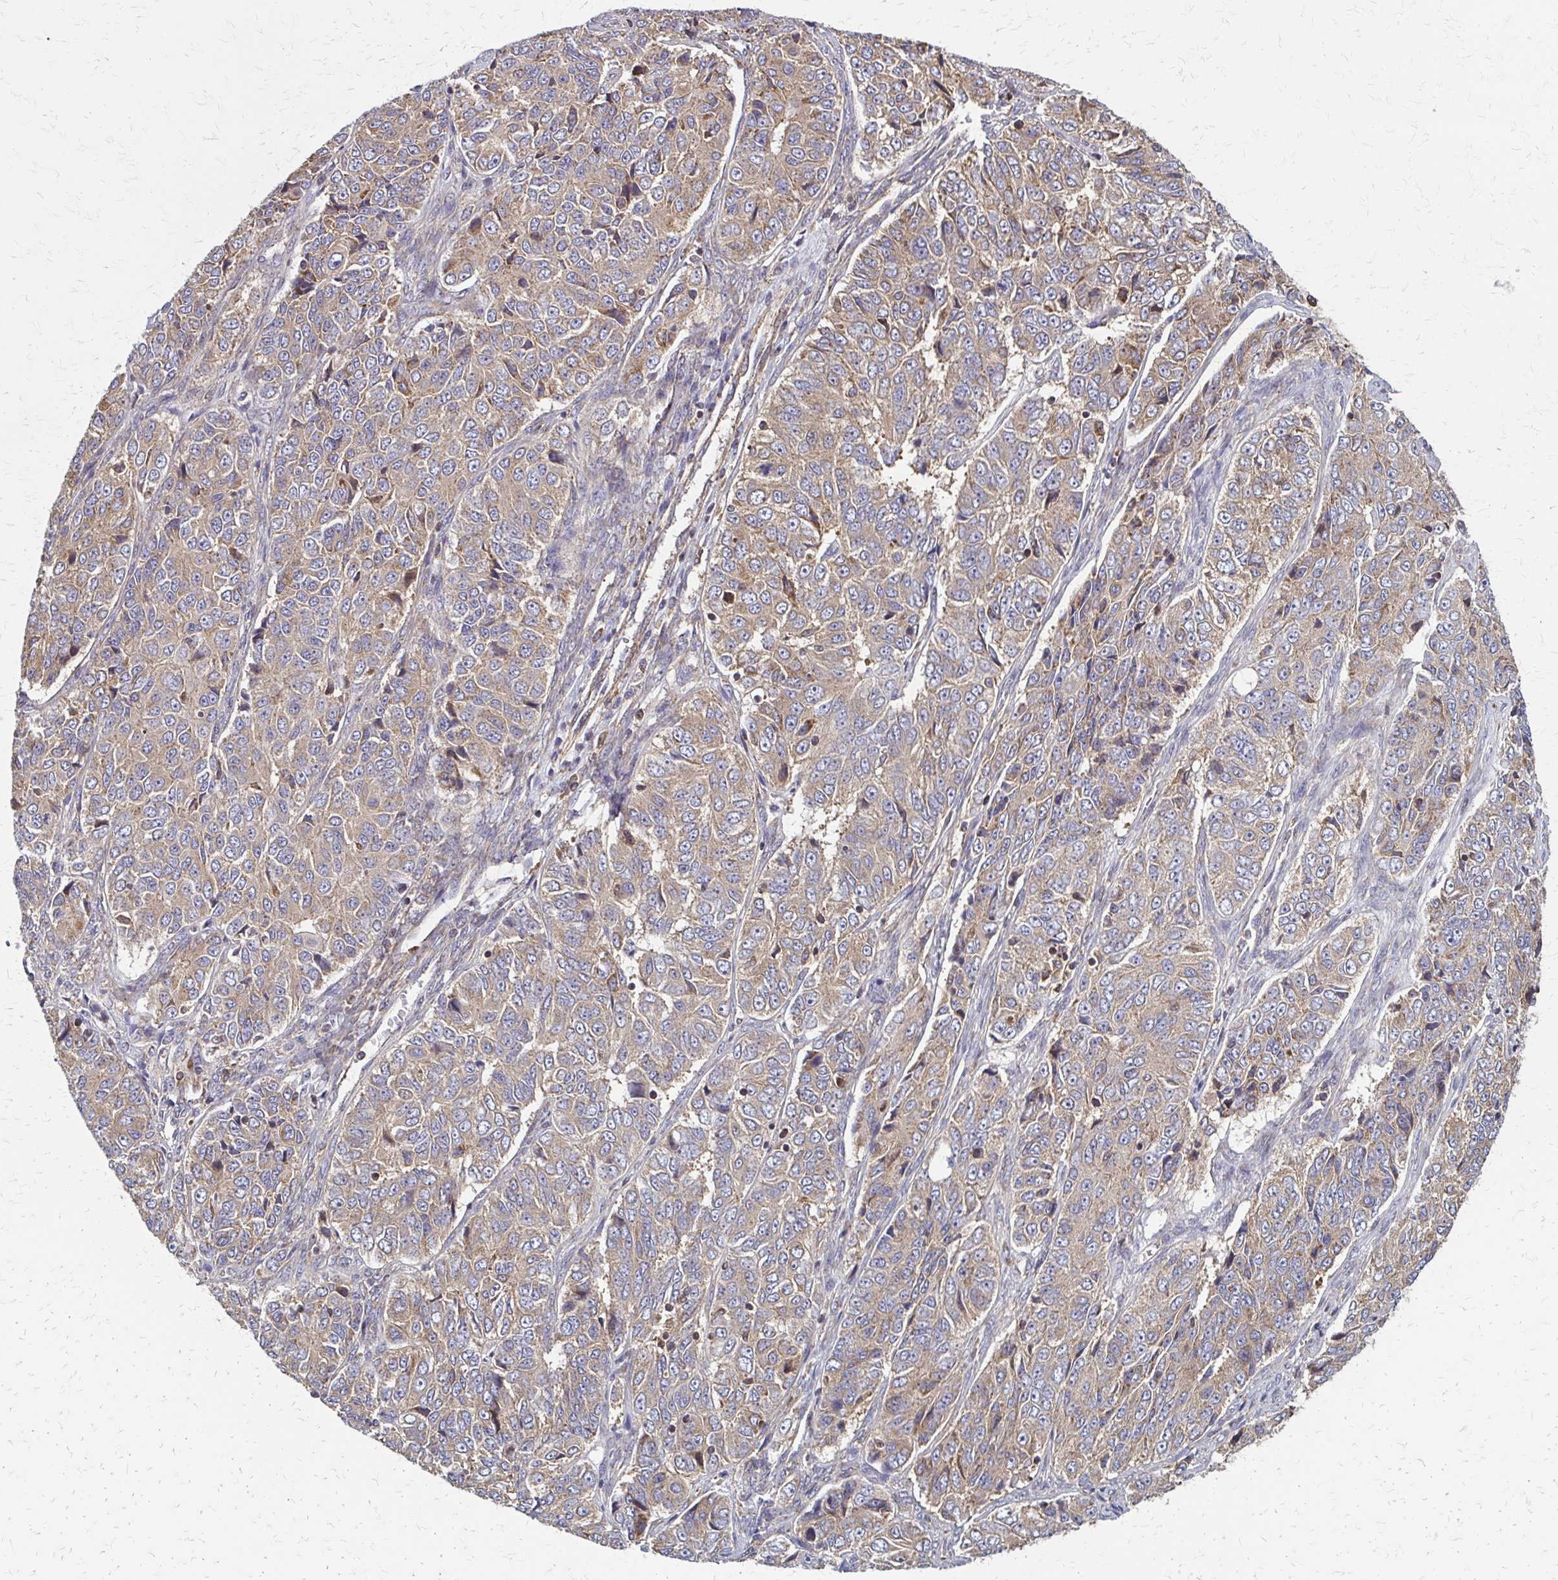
{"staining": {"intensity": "moderate", "quantity": ">75%", "location": "cytoplasmic/membranous"}, "tissue": "ovarian cancer", "cell_type": "Tumor cells", "image_type": "cancer", "snomed": [{"axis": "morphology", "description": "Carcinoma, endometroid"}, {"axis": "topography", "description": "Ovary"}], "caption": "Protein expression analysis of ovarian cancer demonstrates moderate cytoplasmic/membranous staining in approximately >75% of tumor cells. The staining is performed using DAB (3,3'-diaminobenzidine) brown chromogen to label protein expression. The nuclei are counter-stained blue using hematoxylin.", "gene": "EEF2", "patient": {"sex": "female", "age": 51}}